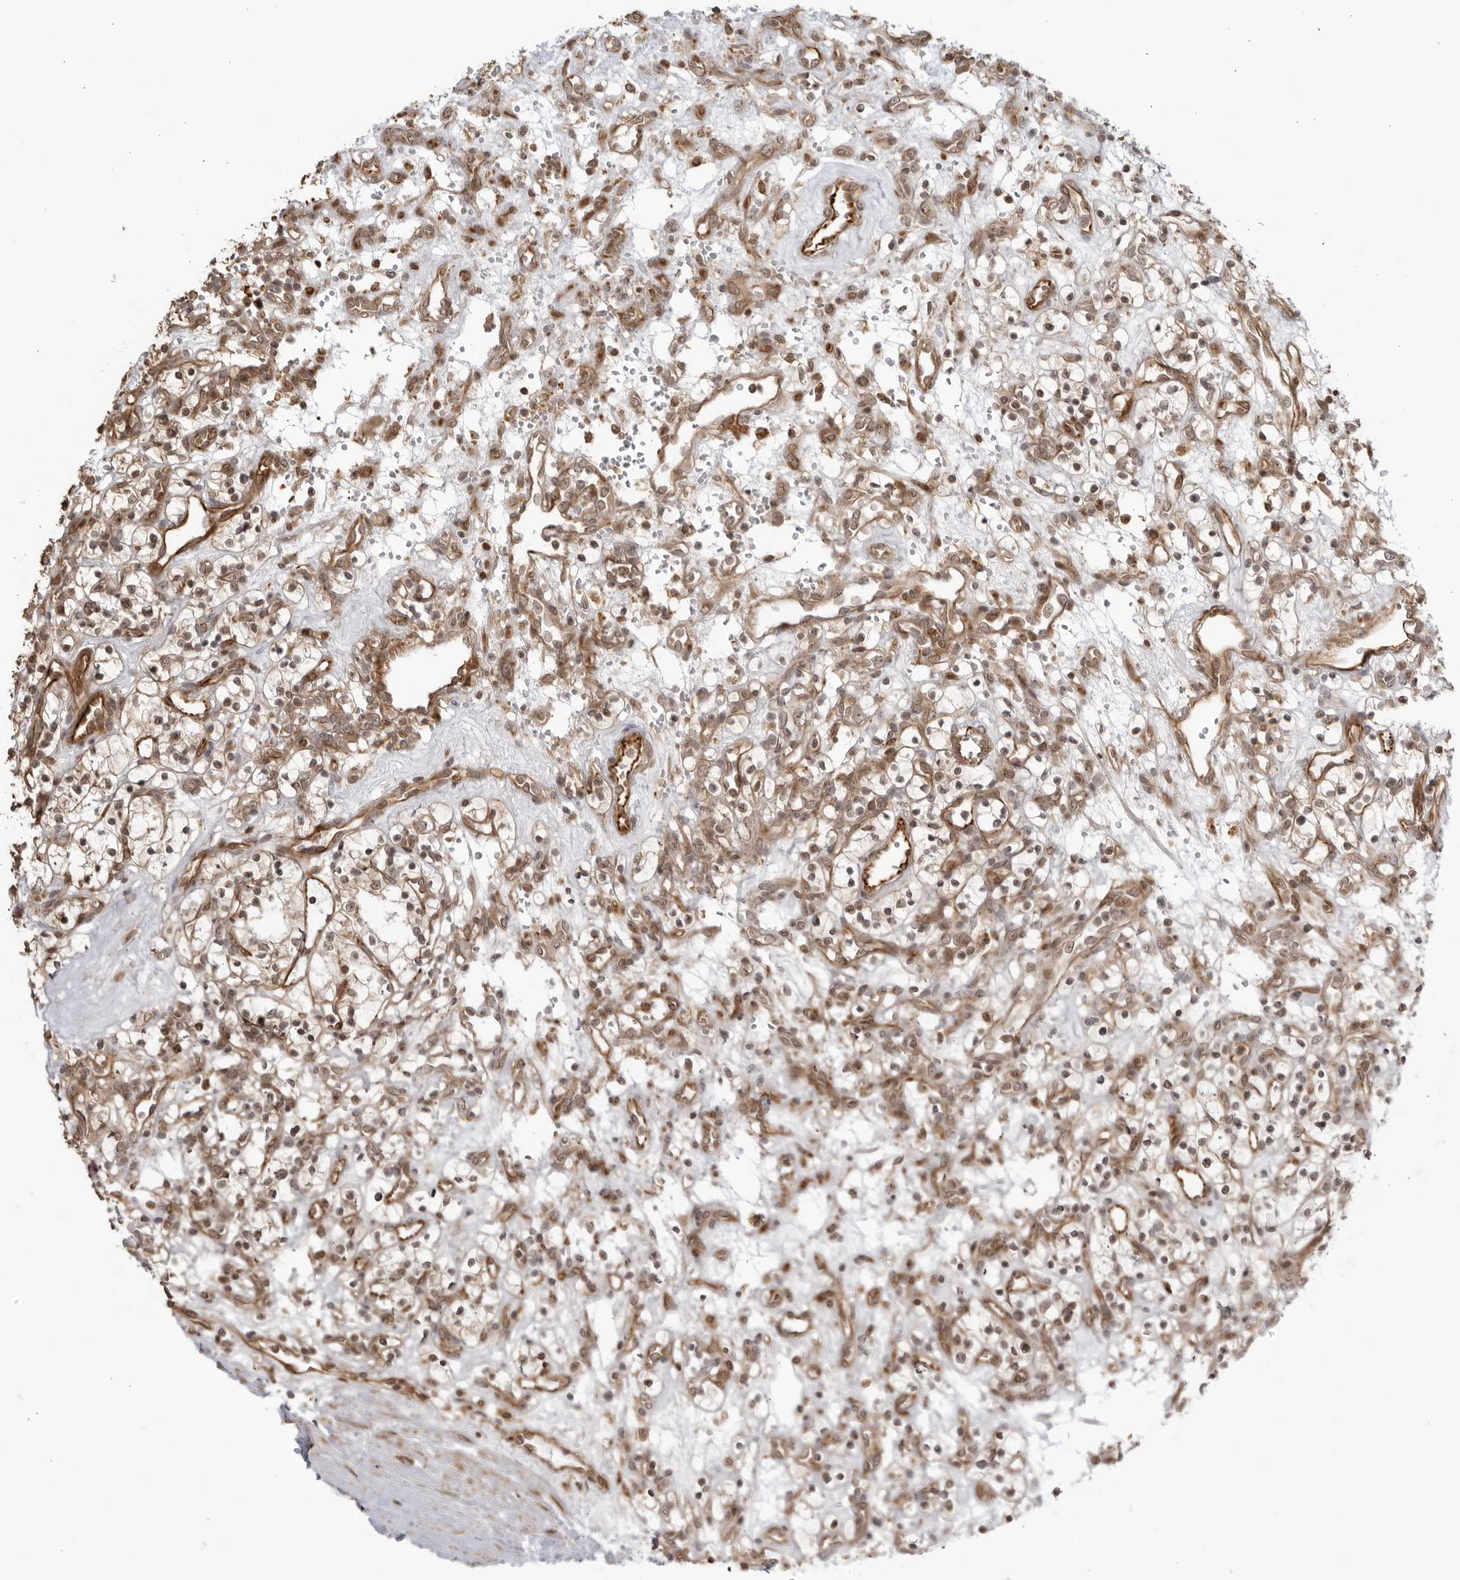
{"staining": {"intensity": "weak", "quantity": ">75%", "location": "cytoplasmic/membranous,nuclear"}, "tissue": "renal cancer", "cell_type": "Tumor cells", "image_type": "cancer", "snomed": [{"axis": "morphology", "description": "Adenocarcinoma, NOS"}, {"axis": "topography", "description": "Kidney"}], "caption": "Protein expression analysis of human renal cancer (adenocarcinoma) reveals weak cytoplasmic/membranous and nuclear expression in approximately >75% of tumor cells.", "gene": "TCF21", "patient": {"sex": "female", "age": 57}}